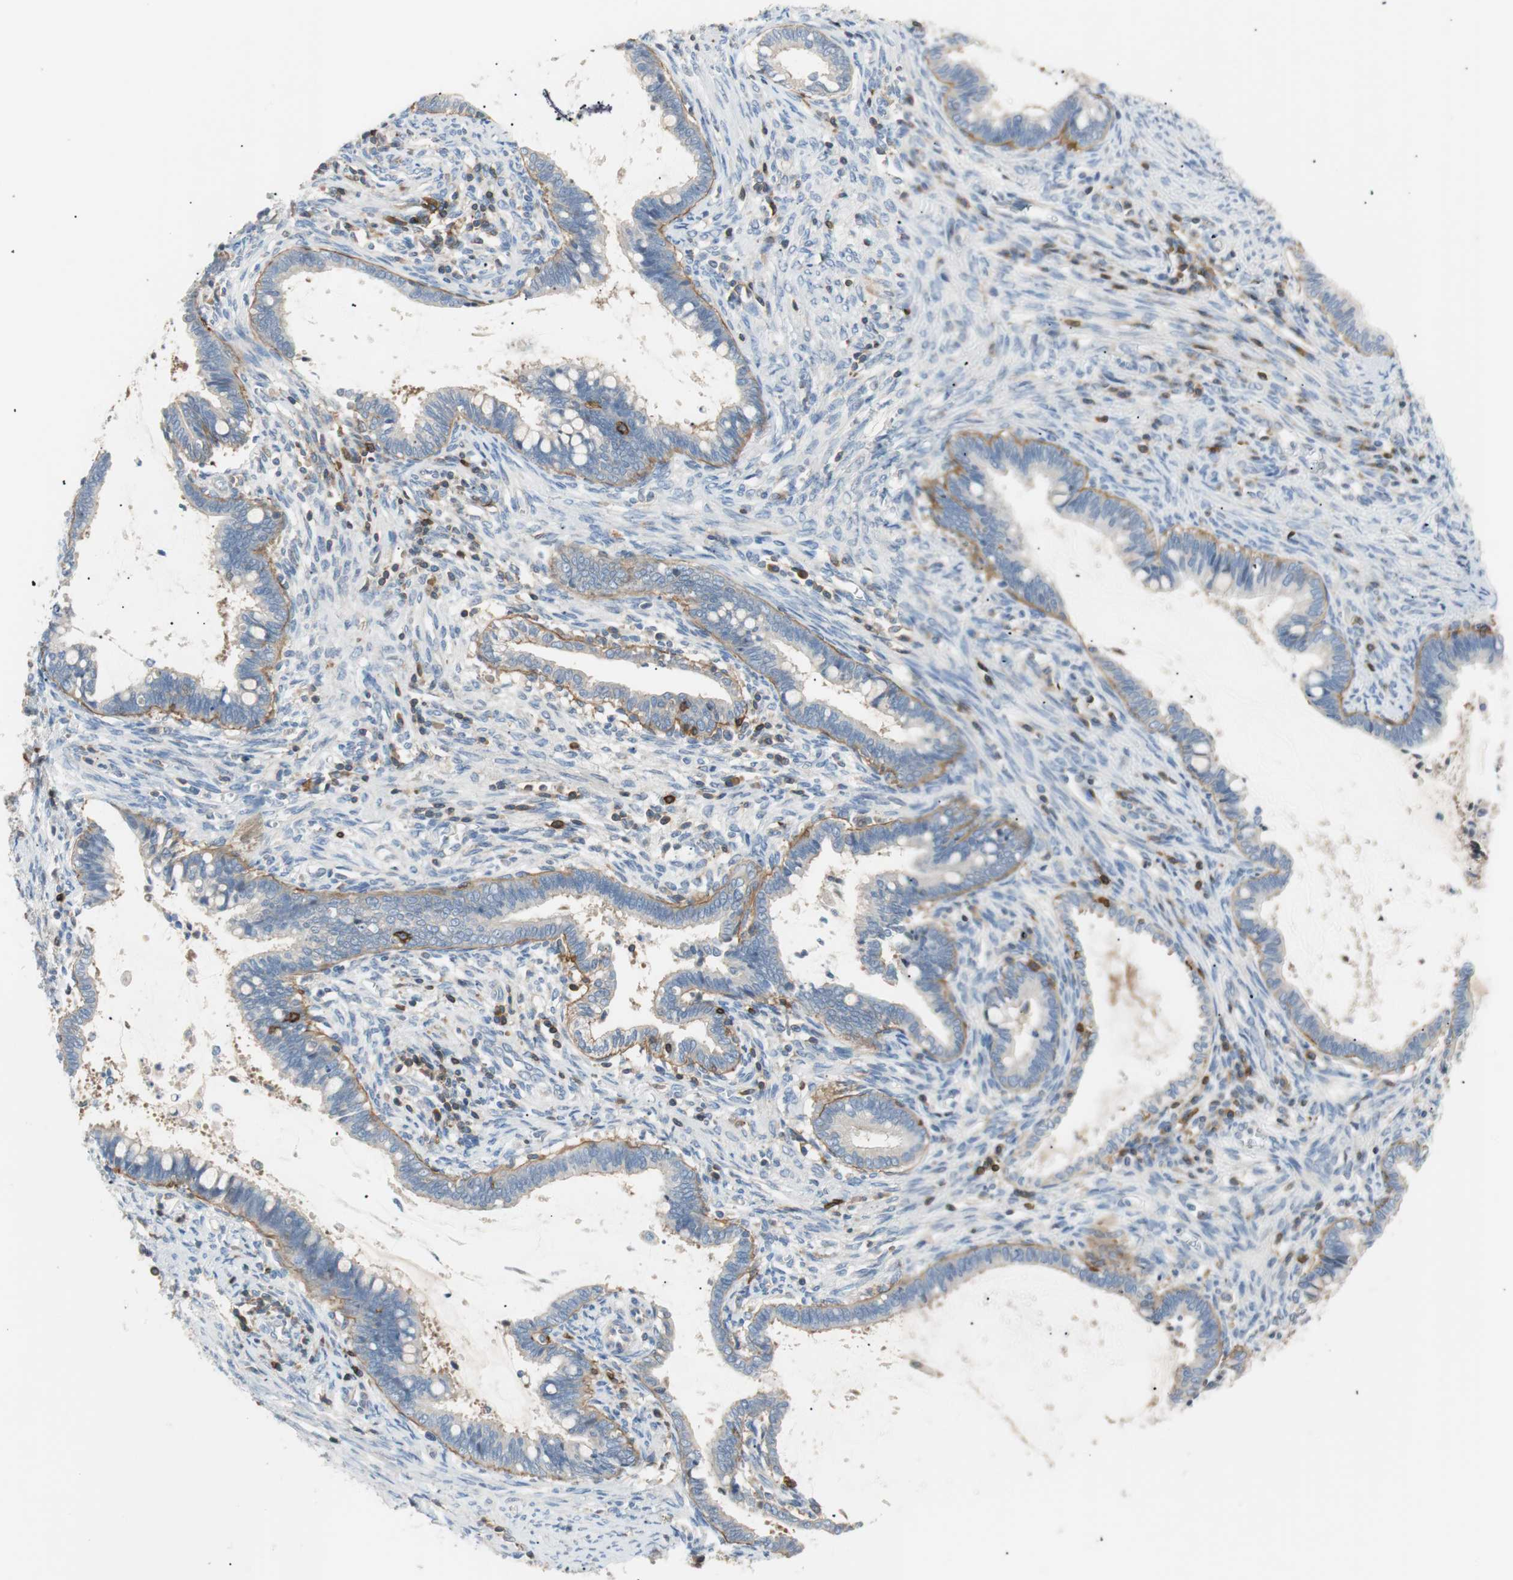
{"staining": {"intensity": "moderate", "quantity": "25%-75%", "location": "cytoplasmic/membranous"}, "tissue": "cervical cancer", "cell_type": "Tumor cells", "image_type": "cancer", "snomed": [{"axis": "morphology", "description": "Adenocarcinoma, NOS"}, {"axis": "topography", "description": "Cervix"}], "caption": "A medium amount of moderate cytoplasmic/membranous expression is present in about 25%-75% of tumor cells in cervical cancer (adenocarcinoma) tissue. (DAB IHC, brown staining for protein, blue staining for nuclei).", "gene": "TNFRSF18", "patient": {"sex": "female", "age": 44}}